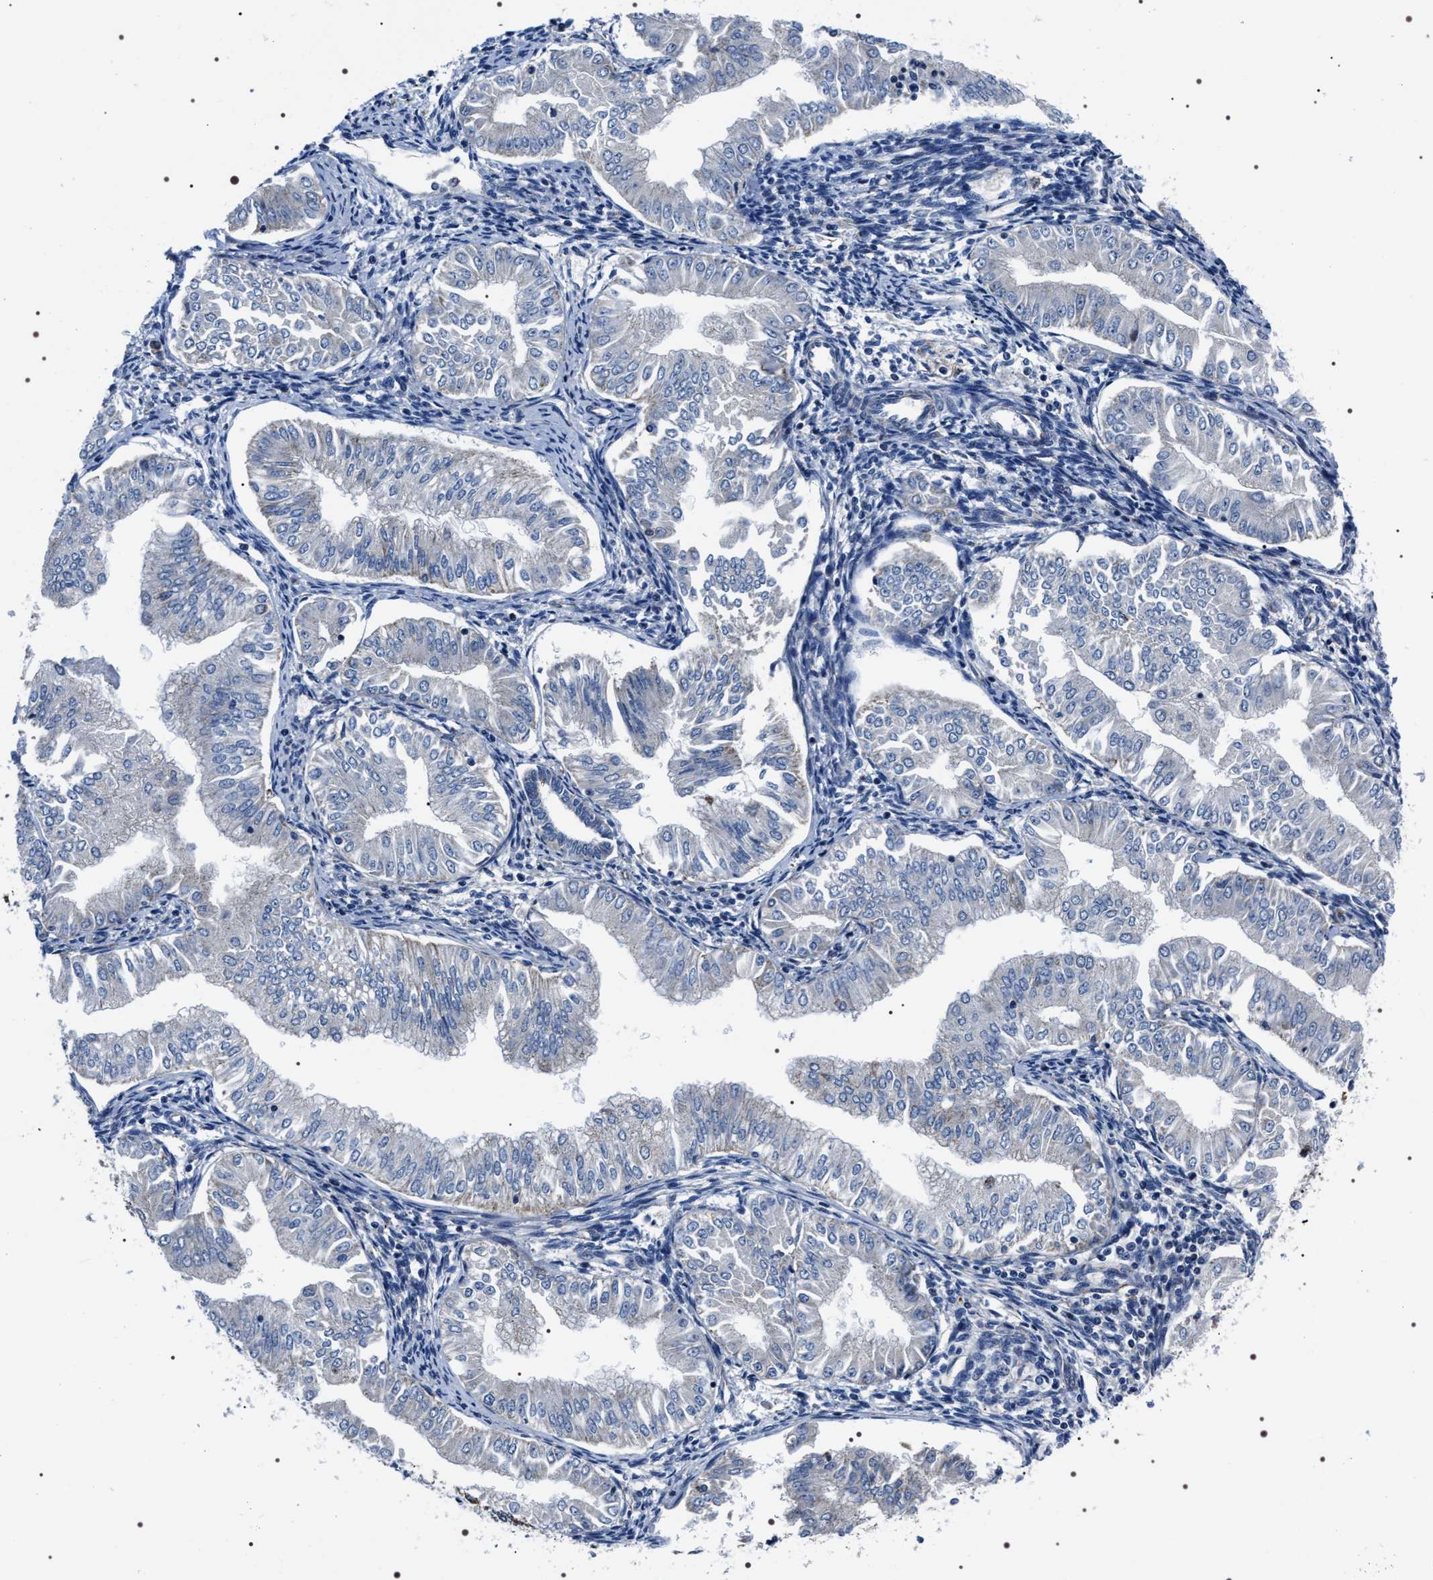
{"staining": {"intensity": "negative", "quantity": "none", "location": "none"}, "tissue": "endometrial cancer", "cell_type": "Tumor cells", "image_type": "cancer", "snomed": [{"axis": "morphology", "description": "Normal tissue, NOS"}, {"axis": "morphology", "description": "Adenocarcinoma, NOS"}, {"axis": "topography", "description": "Endometrium"}], "caption": "DAB (3,3'-diaminobenzidine) immunohistochemical staining of endometrial adenocarcinoma exhibits no significant expression in tumor cells.", "gene": "NTMT1", "patient": {"sex": "female", "age": 53}}